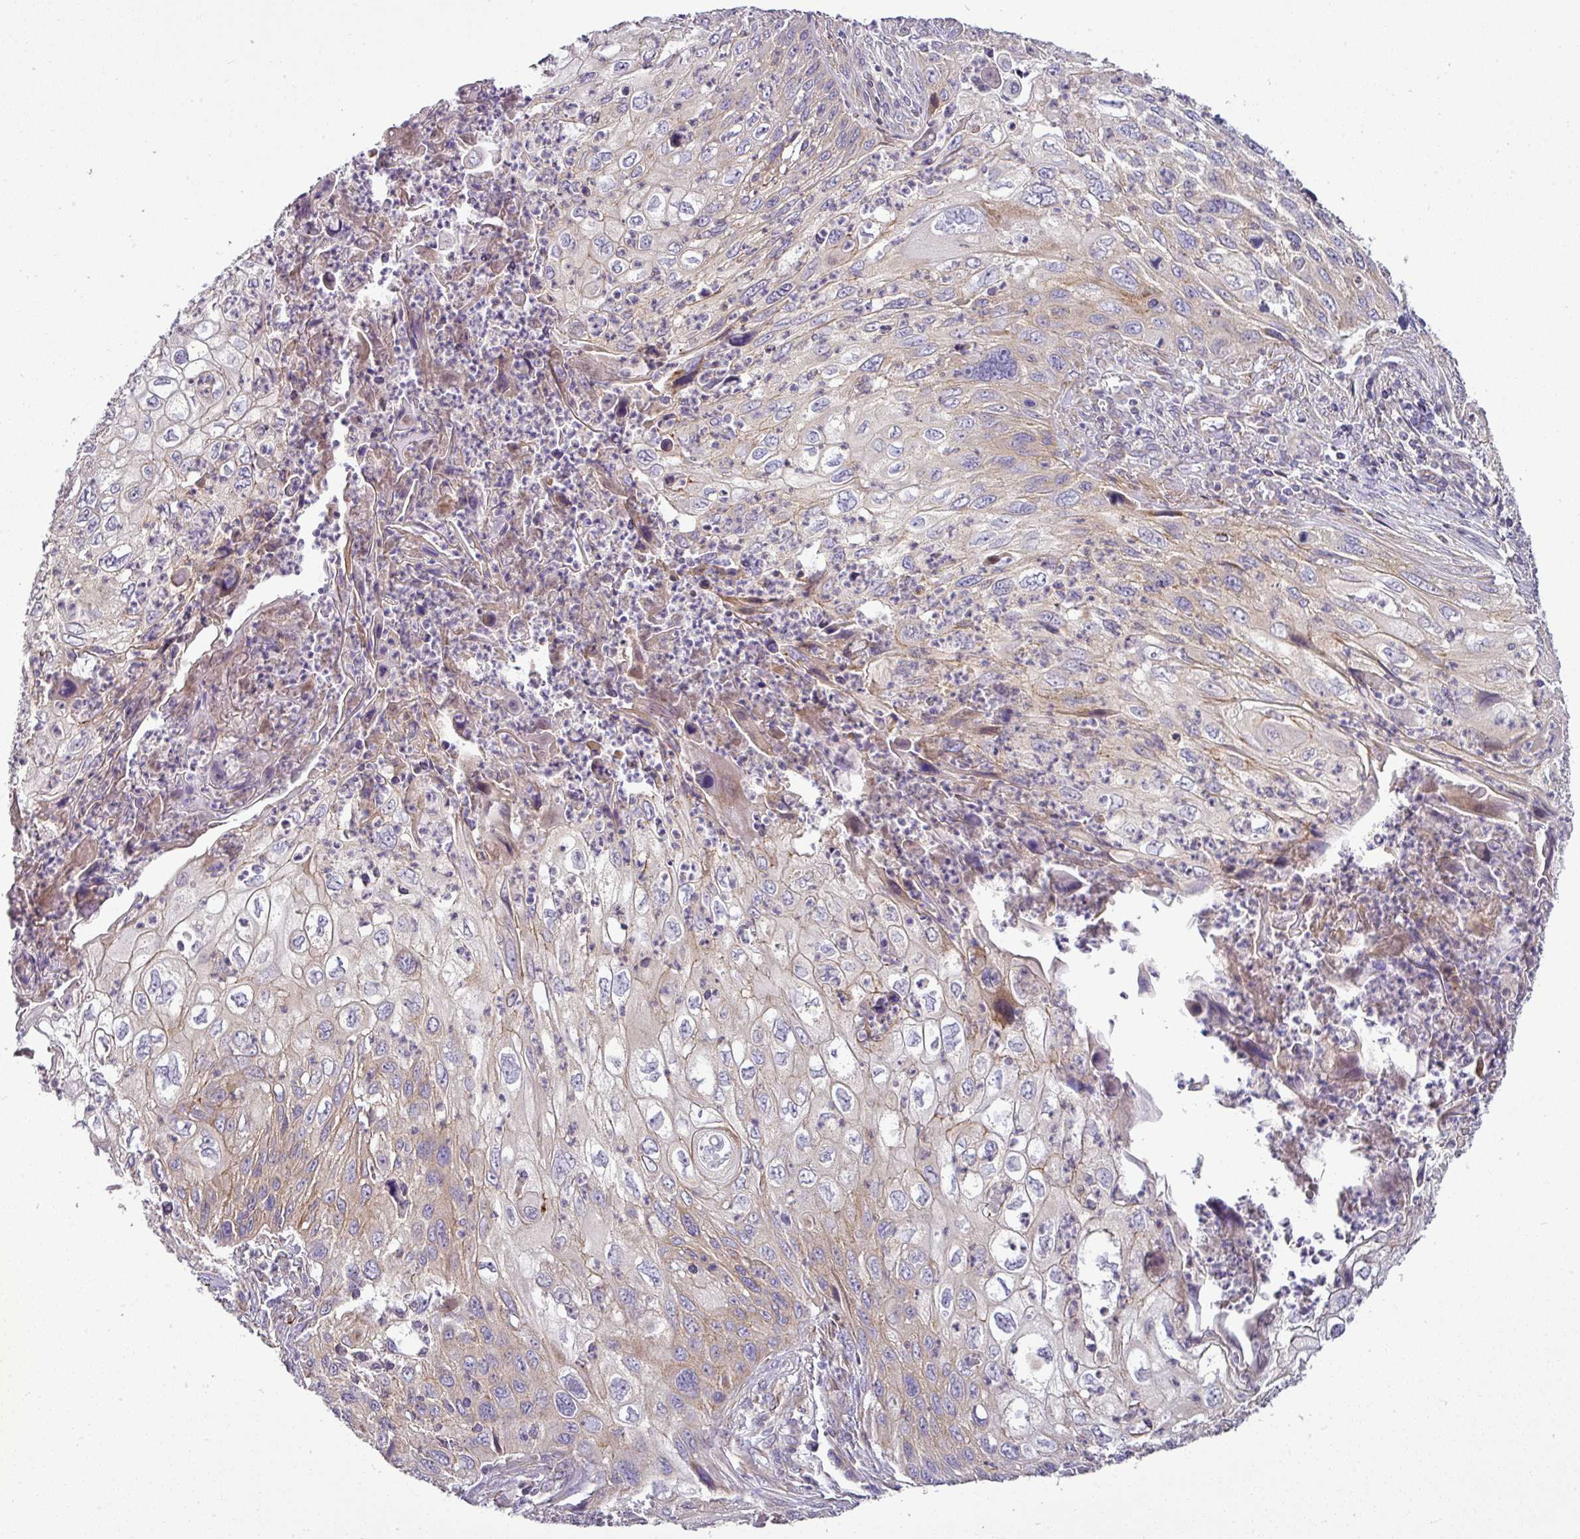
{"staining": {"intensity": "weak", "quantity": "<25%", "location": "cytoplasmic/membranous"}, "tissue": "cervical cancer", "cell_type": "Tumor cells", "image_type": "cancer", "snomed": [{"axis": "morphology", "description": "Squamous cell carcinoma, NOS"}, {"axis": "topography", "description": "Cervix"}], "caption": "High magnification brightfield microscopy of cervical cancer (squamous cell carcinoma) stained with DAB (3,3'-diaminobenzidine) (brown) and counterstained with hematoxylin (blue): tumor cells show no significant expression.", "gene": "GAN", "patient": {"sex": "female", "age": 70}}